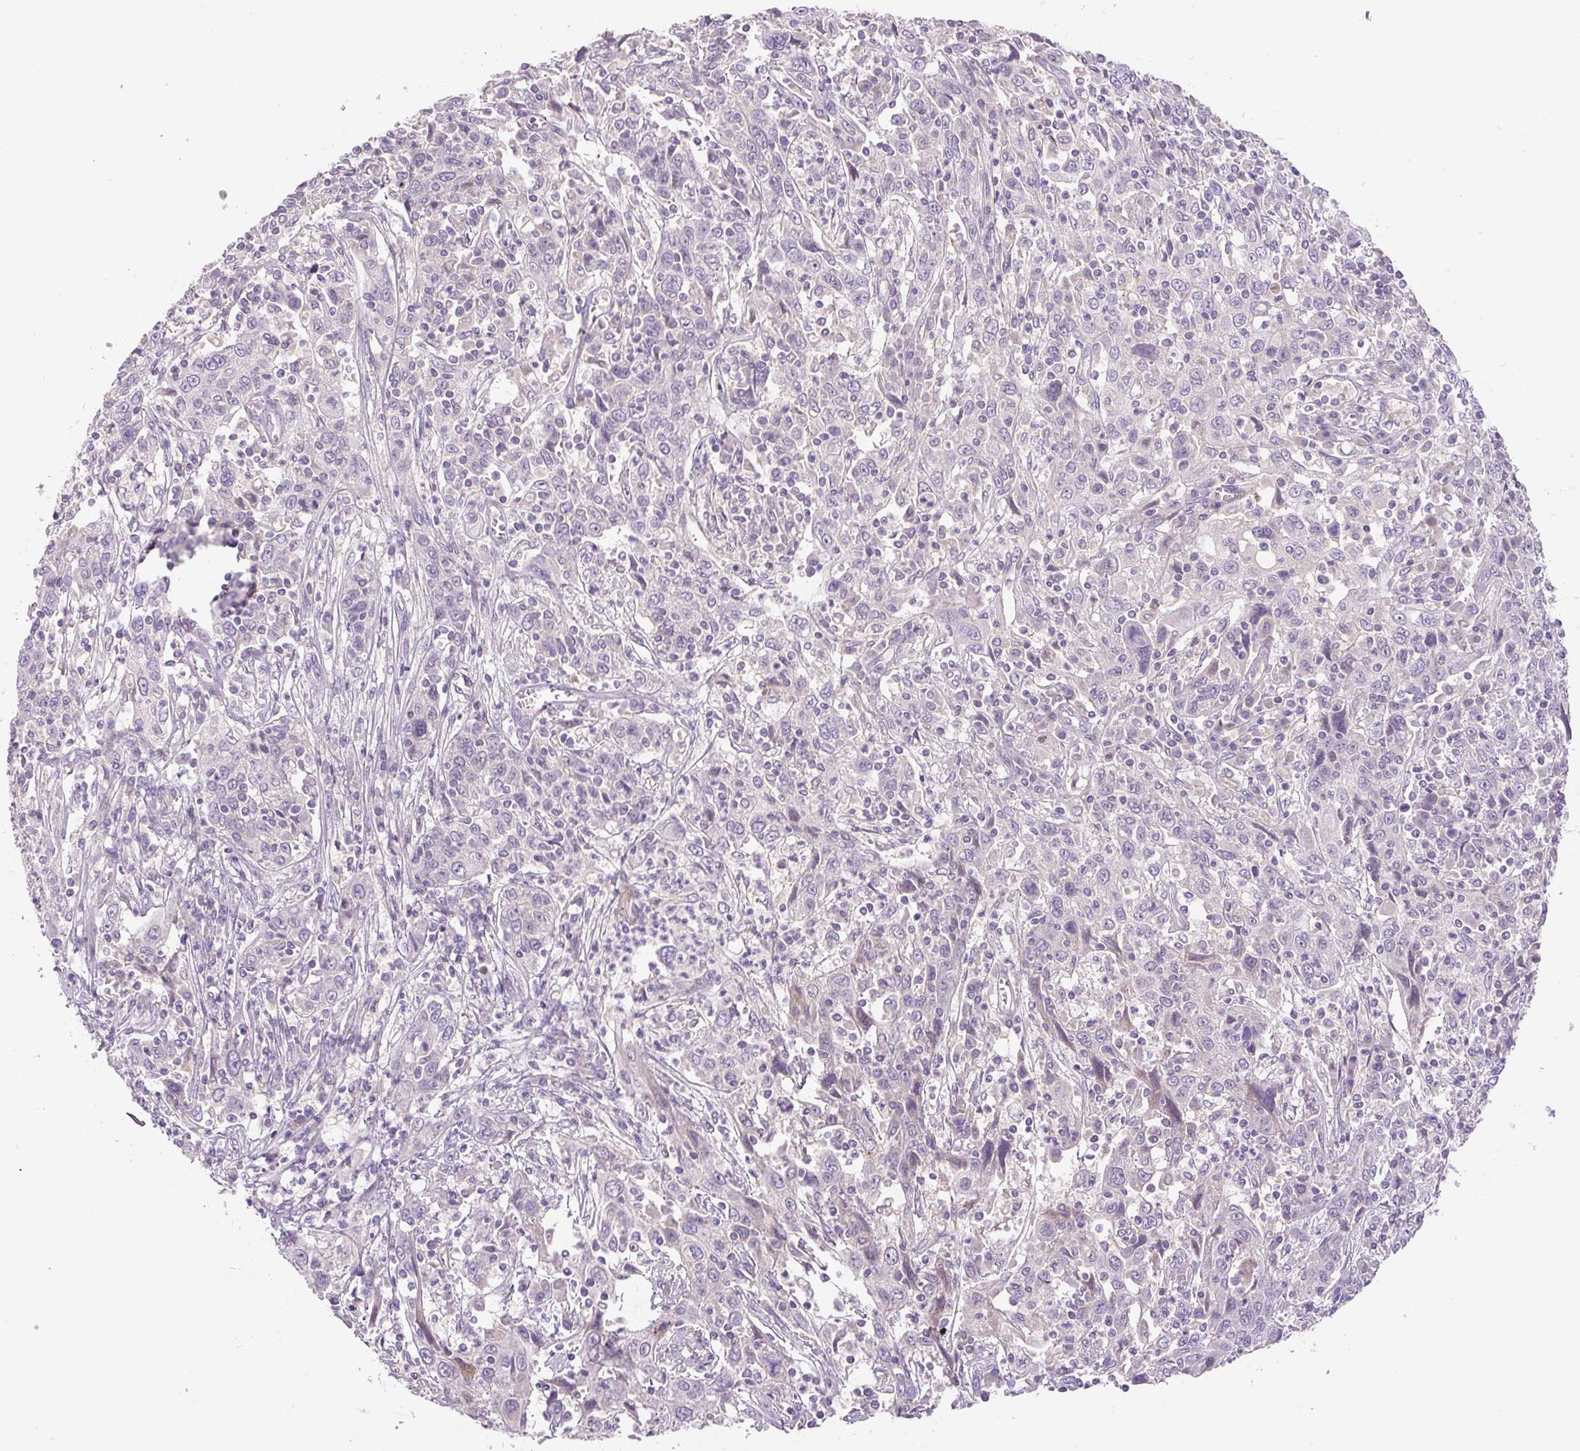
{"staining": {"intensity": "weak", "quantity": "<25%", "location": "cytoplasmic/membranous"}, "tissue": "cervical cancer", "cell_type": "Tumor cells", "image_type": "cancer", "snomed": [{"axis": "morphology", "description": "Squamous cell carcinoma, NOS"}, {"axis": "topography", "description": "Cervix"}], "caption": "Protein analysis of cervical cancer reveals no significant expression in tumor cells.", "gene": "UBL3", "patient": {"sex": "female", "age": 46}}